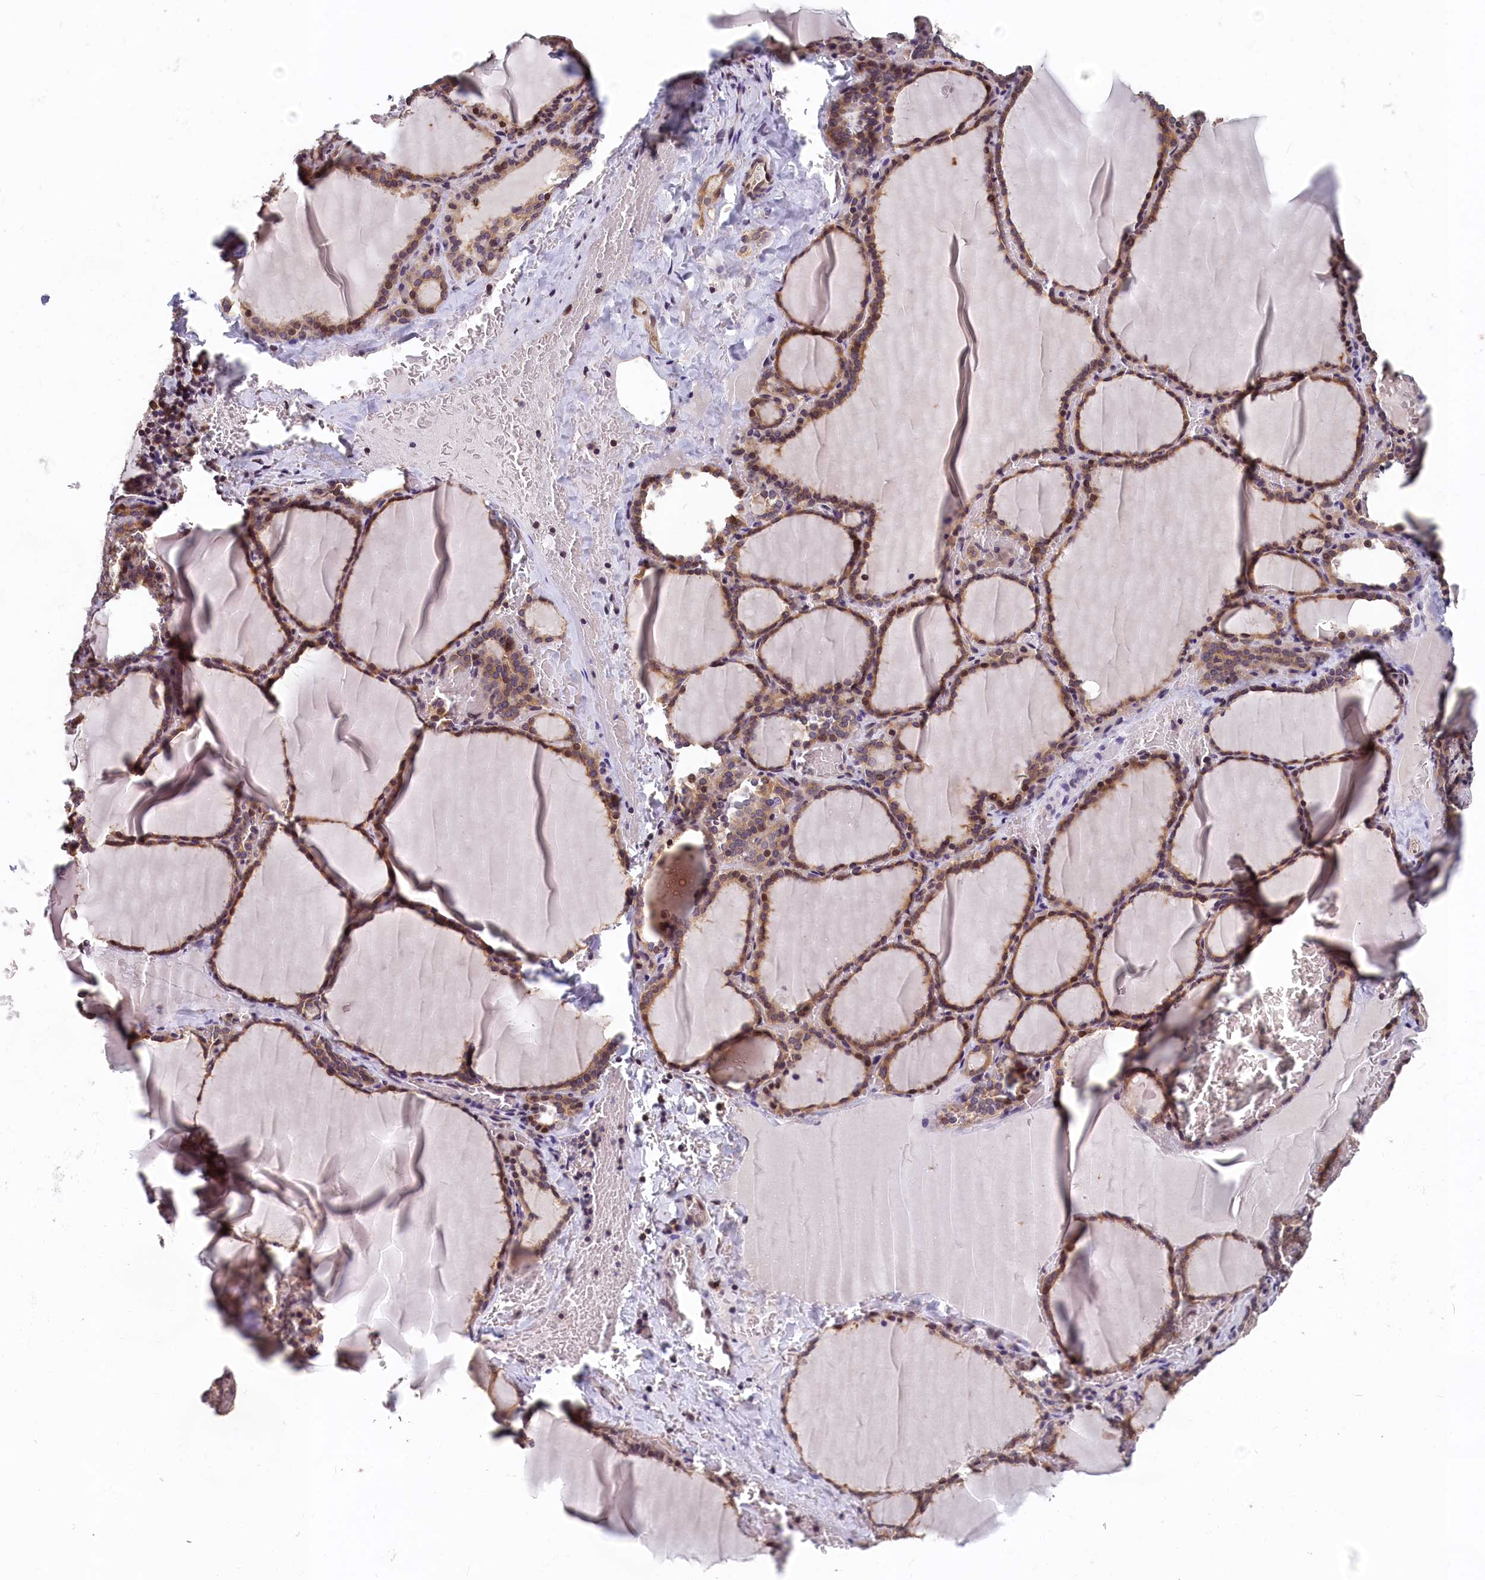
{"staining": {"intensity": "moderate", "quantity": ">75%", "location": "cytoplasmic/membranous,nuclear"}, "tissue": "thyroid gland", "cell_type": "Glandular cells", "image_type": "normal", "snomed": [{"axis": "morphology", "description": "Normal tissue, NOS"}, {"axis": "topography", "description": "Thyroid gland"}], "caption": "Immunohistochemical staining of normal human thyroid gland reveals >75% levels of moderate cytoplasmic/membranous,nuclear protein expression in approximately >75% of glandular cells.", "gene": "TMEM116", "patient": {"sex": "female", "age": 39}}